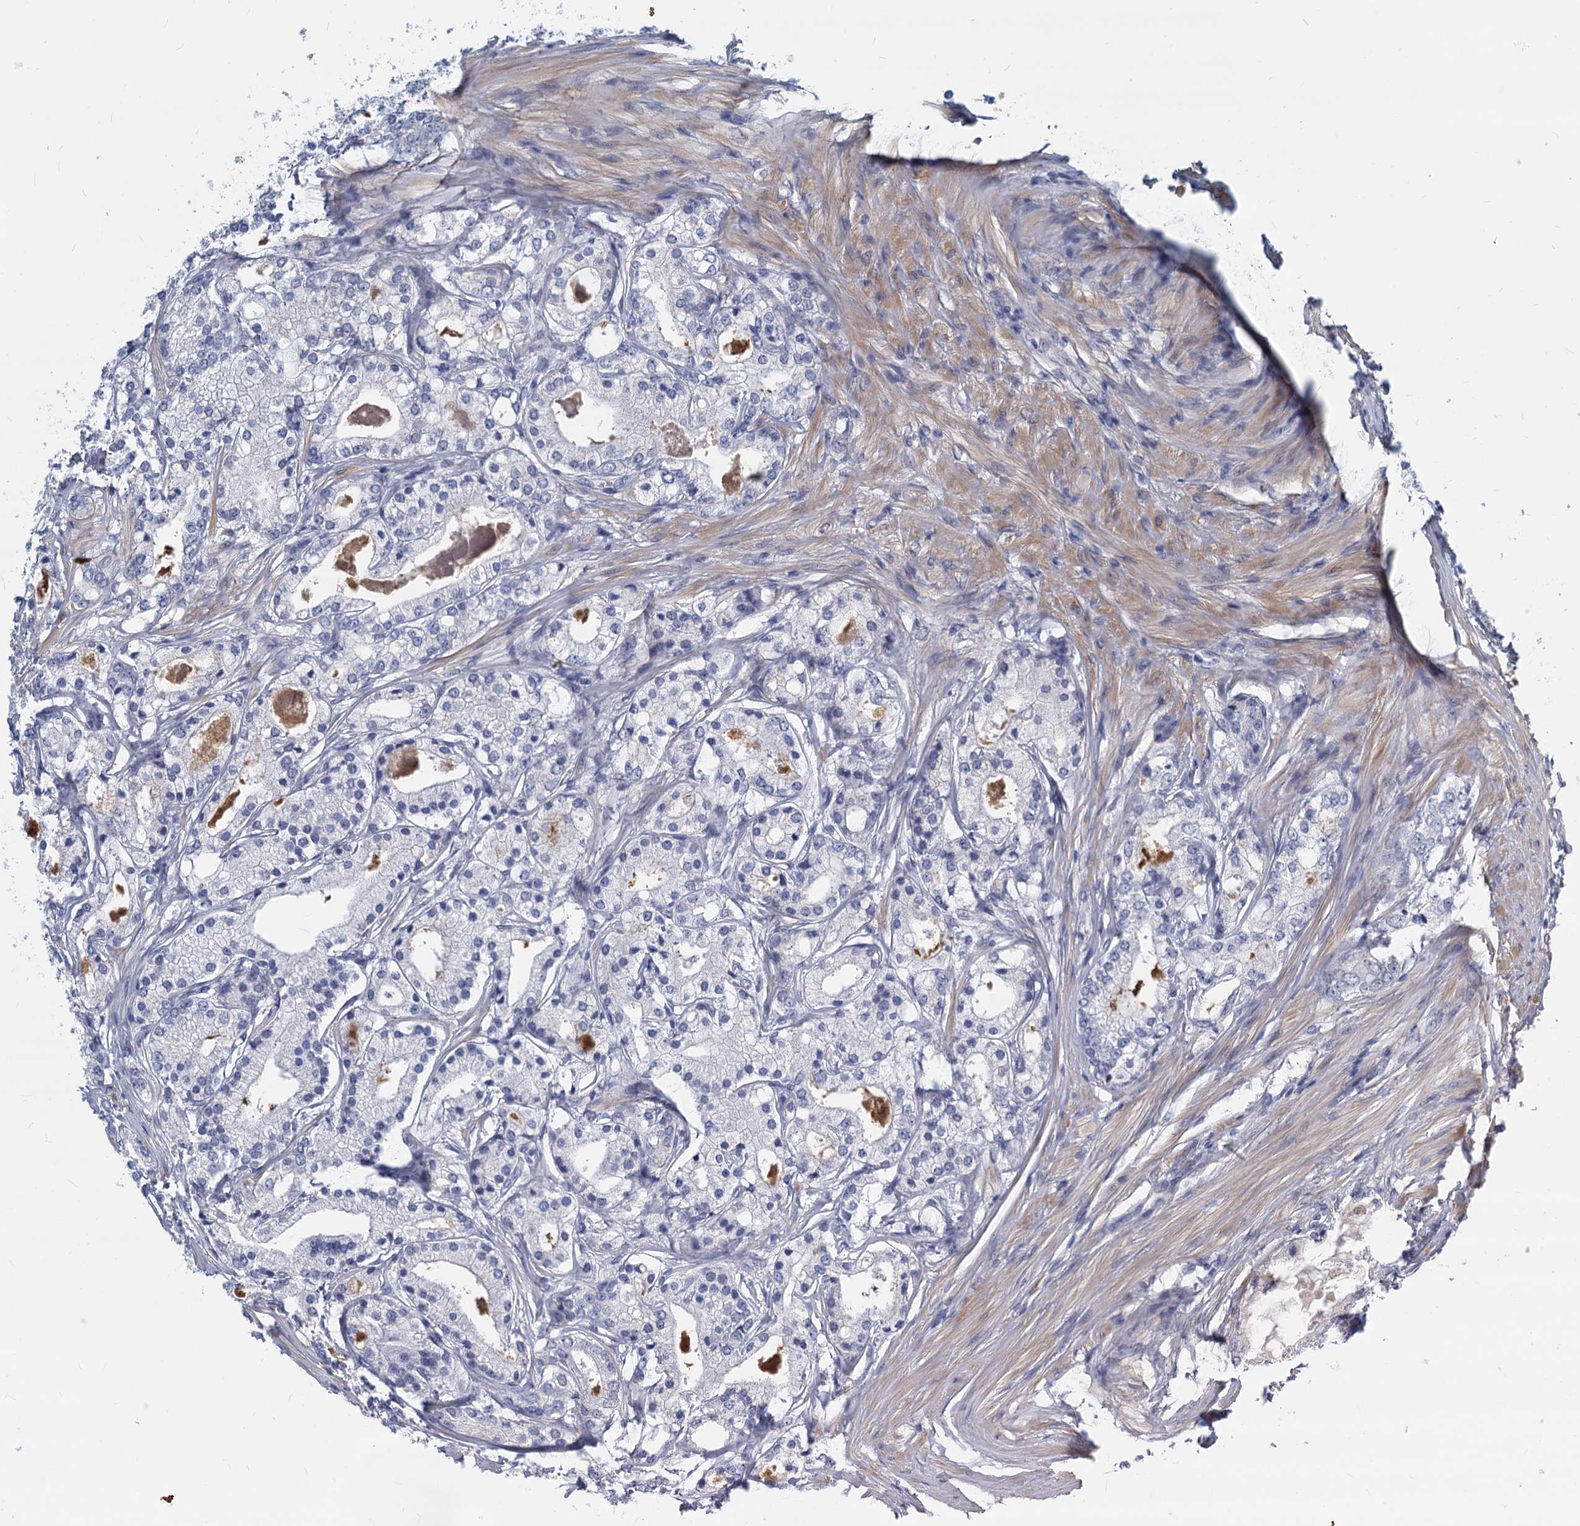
{"staining": {"intensity": "negative", "quantity": "none", "location": "none"}, "tissue": "prostate cancer", "cell_type": "Tumor cells", "image_type": "cancer", "snomed": [{"axis": "morphology", "description": "Adenocarcinoma, High grade"}, {"axis": "topography", "description": "Prostate"}], "caption": "Tumor cells are negative for brown protein staining in high-grade adenocarcinoma (prostate).", "gene": "GSTM3", "patient": {"sex": "male", "age": 59}}